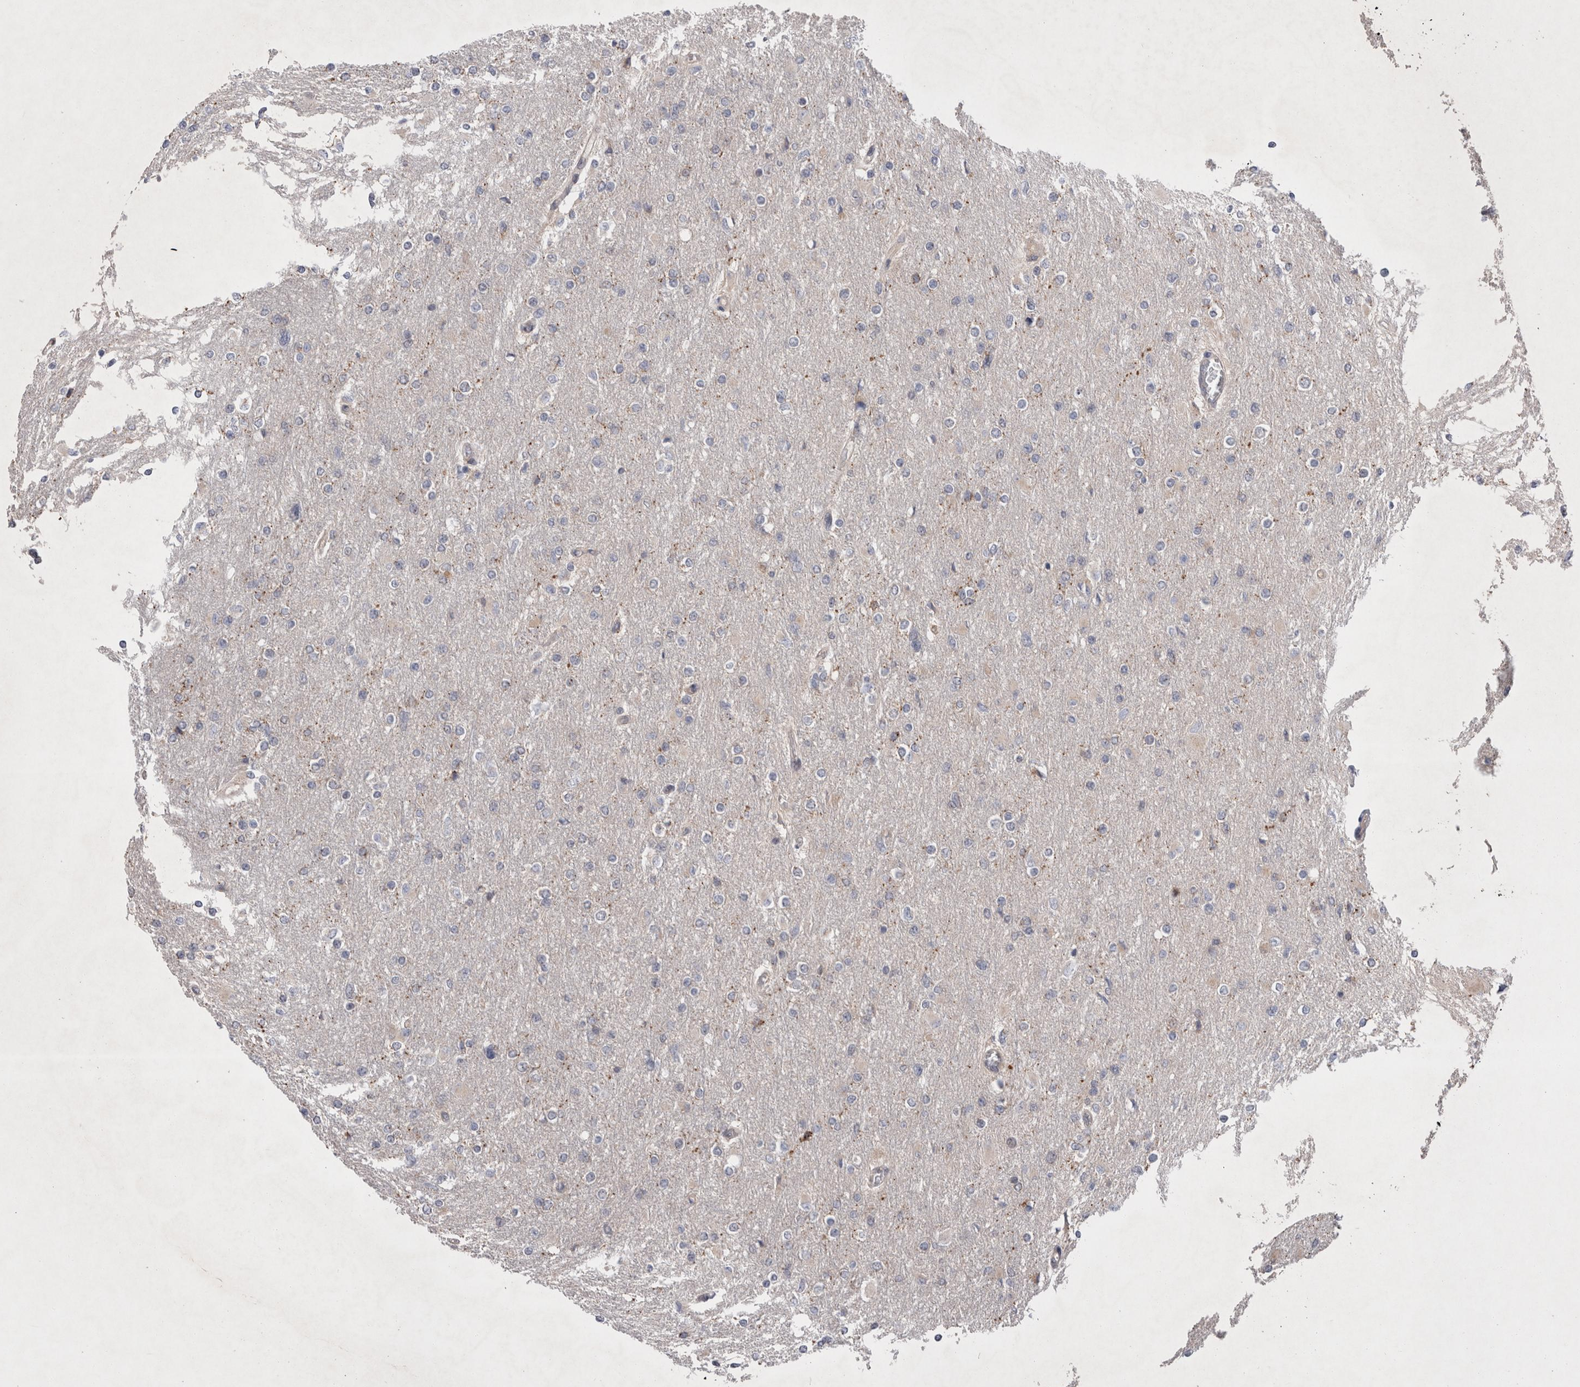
{"staining": {"intensity": "negative", "quantity": "none", "location": "none"}, "tissue": "glioma", "cell_type": "Tumor cells", "image_type": "cancer", "snomed": [{"axis": "morphology", "description": "Glioma, malignant, High grade"}, {"axis": "topography", "description": "Cerebral cortex"}], "caption": "A high-resolution photomicrograph shows IHC staining of malignant glioma (high-grade), which demonstrates no significant staining in tumor cells. The staining is performed using DAB brown chromogen with nuclei counter-stained in using hematoxylin.", "gene": "MRPL37", "patient": {"sex": "female", "age": 36}}